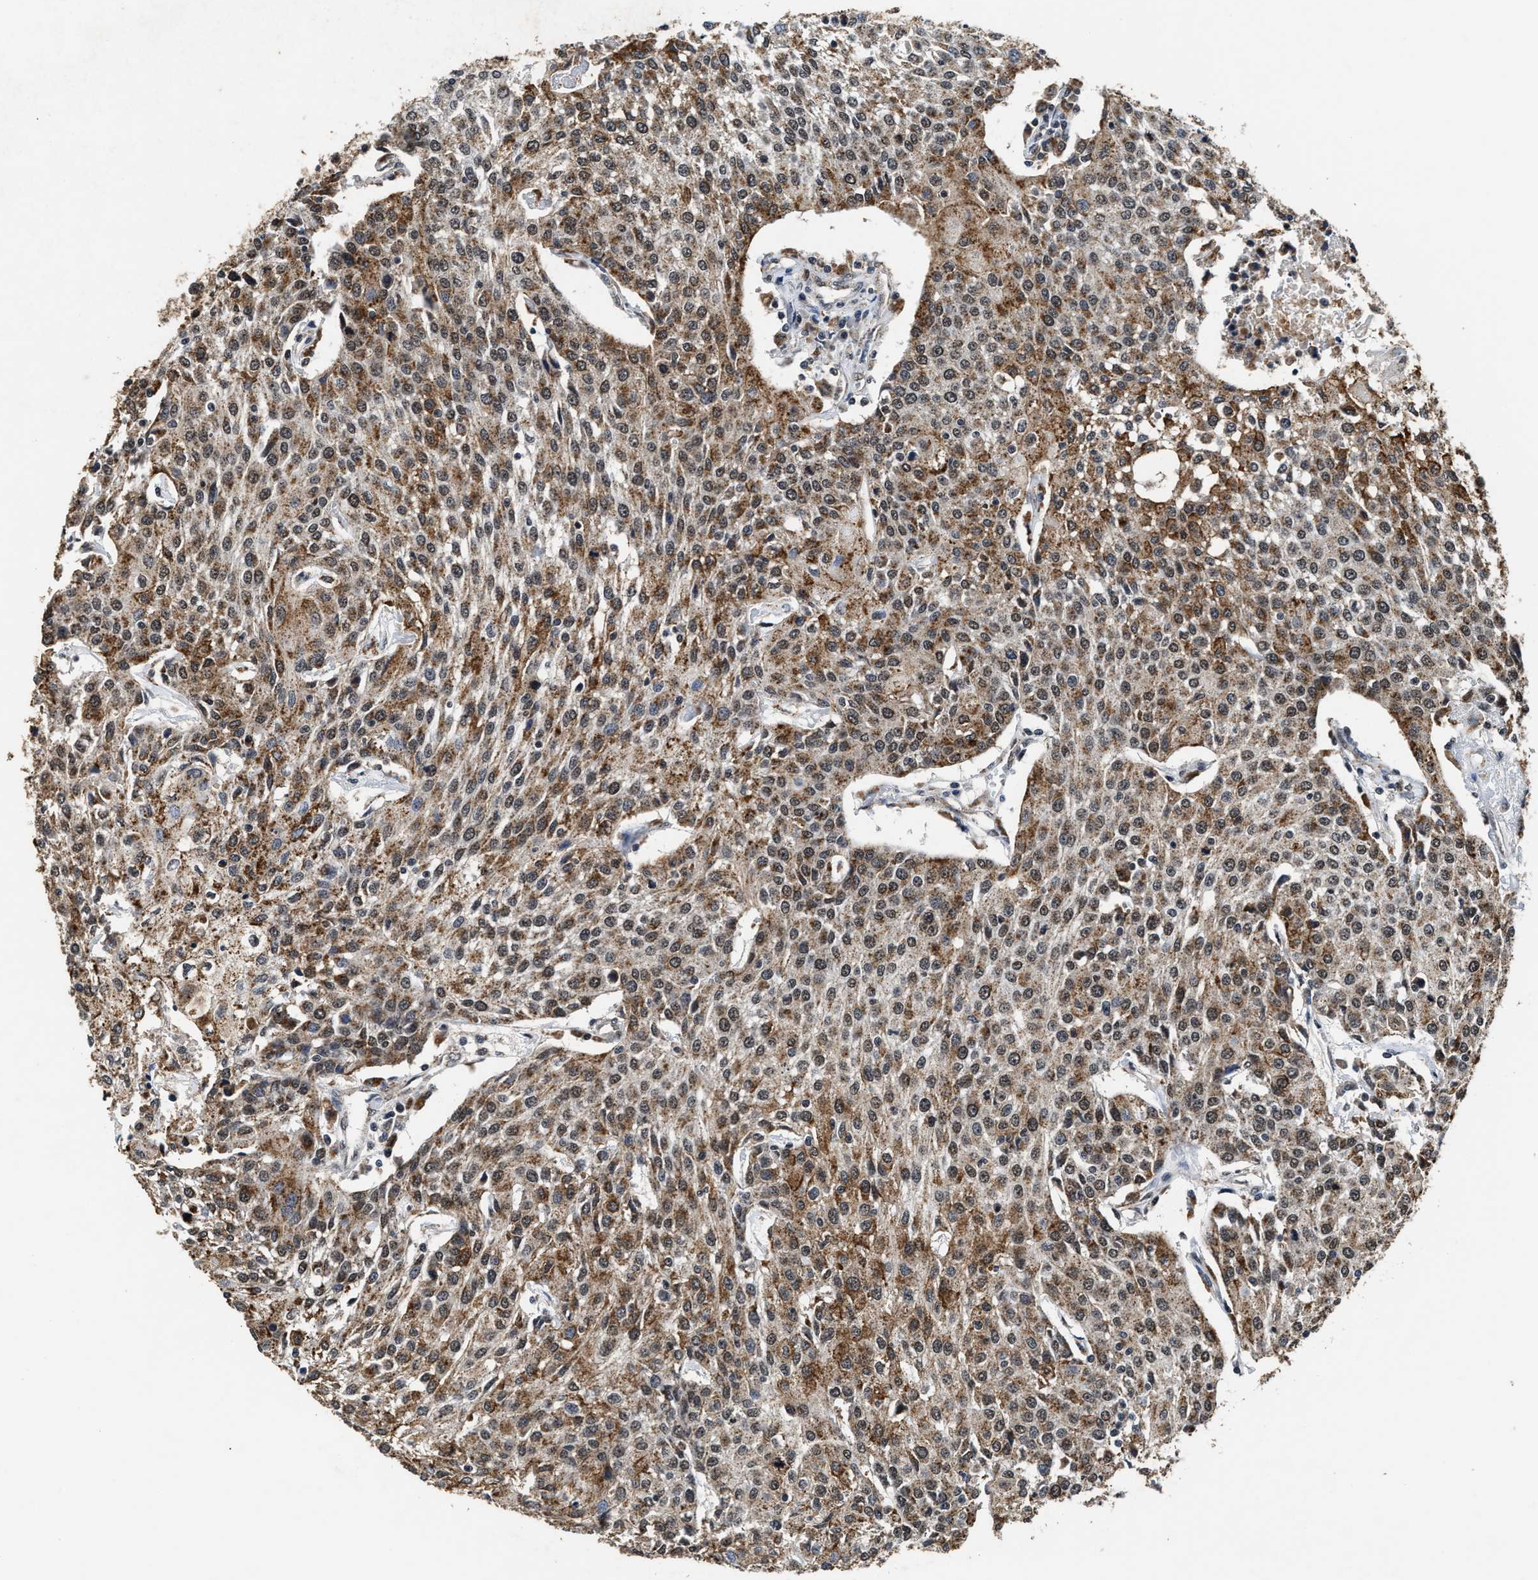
{"staining": {"intensity": "moderate", "quantity": ">75%", "location": "cytoplasmic/membranous,nuclear"}, "tissue": "urothelial cancer", "cell_type": "Tumor cells", "image_type": "cancer", "snomed": [{"axis": "morphology", "description": "Urothelial carcinoma, High grade"}, {"axis": "topography", "description": "Urinary bladder"}], "caption": "Immunohistochemistry photomicrograph of neoplastic tissue: human urothelial carcinoma (high-grade) stained using immunohistochemistry displays medium levels of moderate protein expression localized specifically in the cytoplasmic/membranous and nuclear of tumor cells, appearing as a cytoplasmic/membranous and nuclear brown color.", "gene": "ACOX1", "patient": {"sex": "female", "age": 85}}